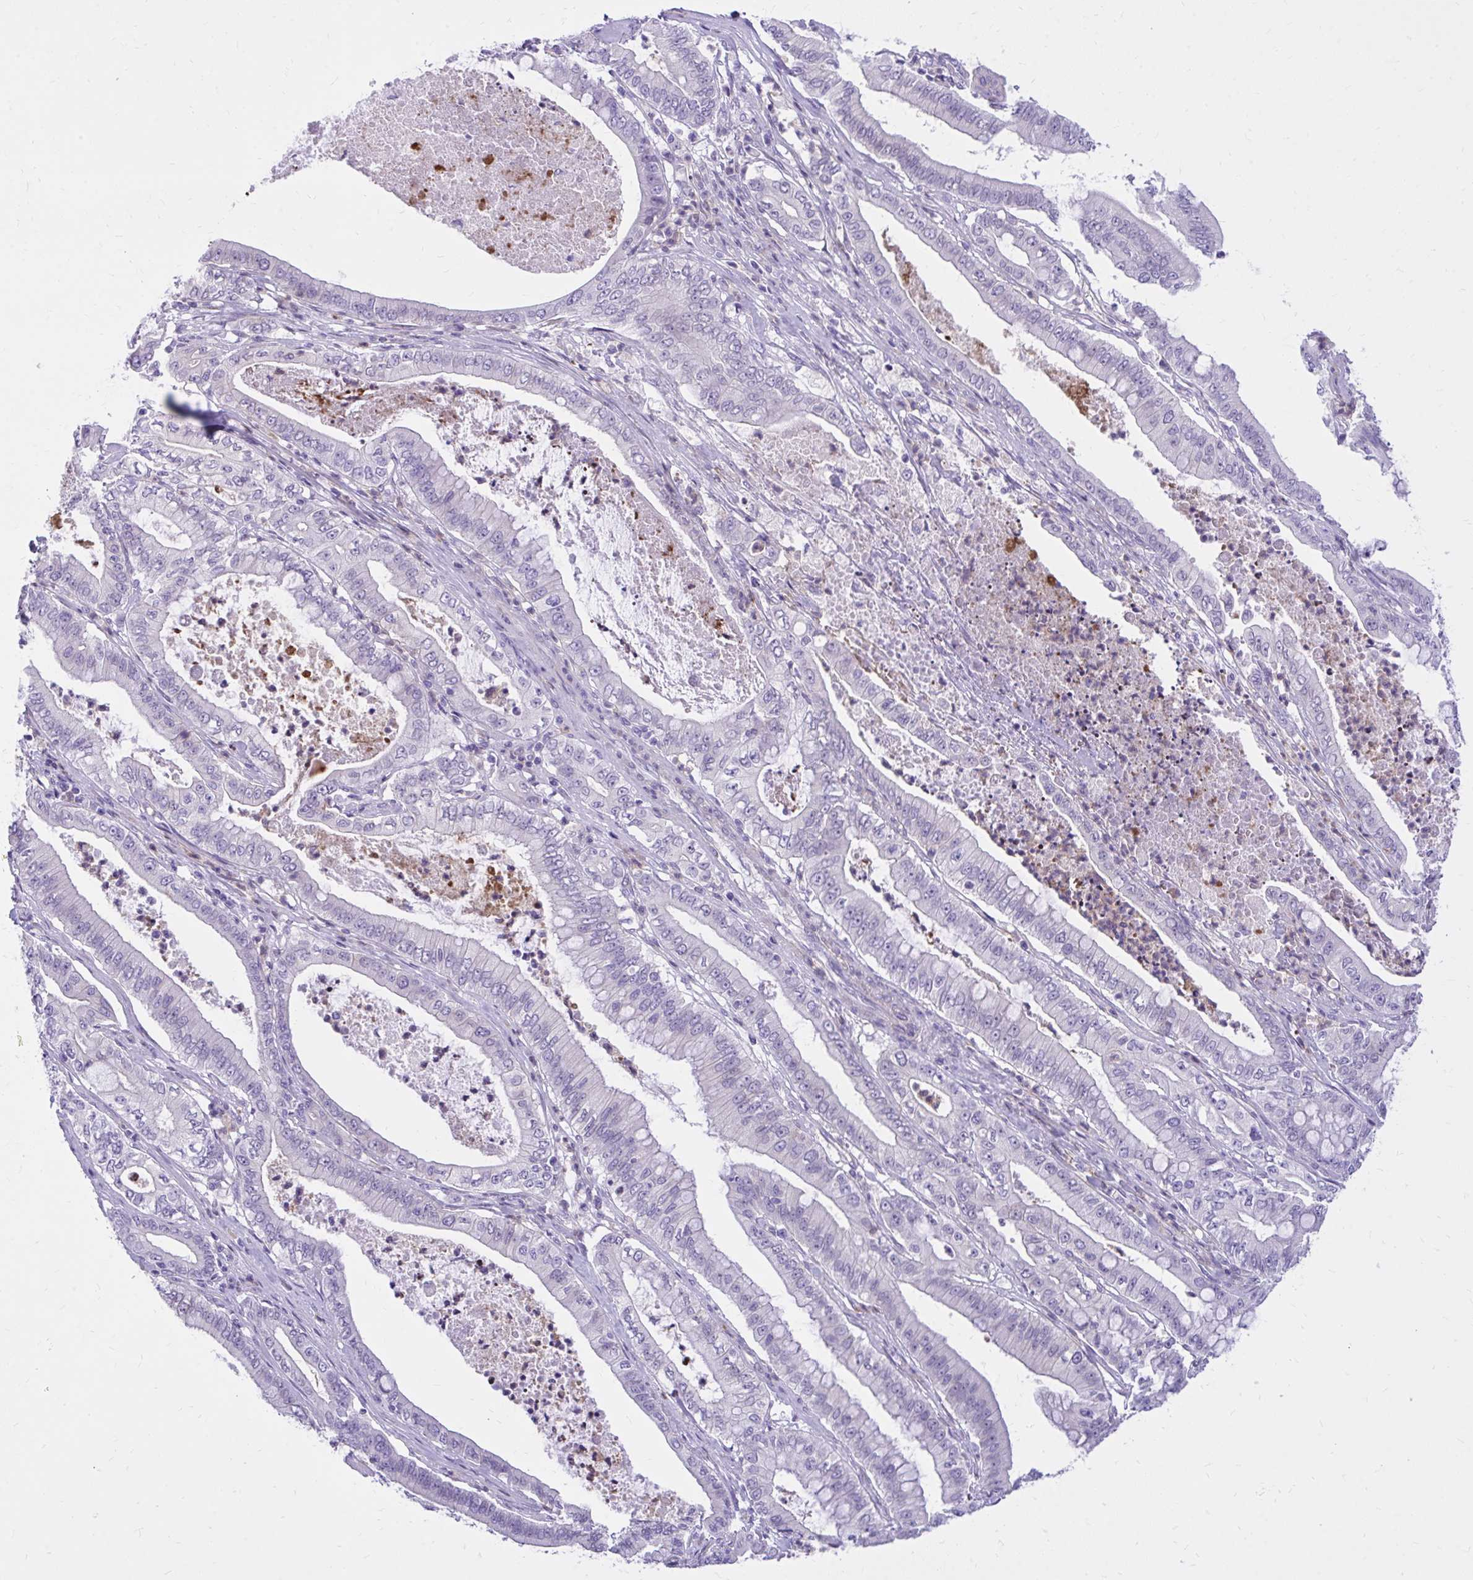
{"staining": {"intensity": "negative", "quantity": "none", "location": "none"}, "tissue": "pancreatic cancer", "cell_type": "Tumor cells", "image_type": "cancer", "snomed": [{"axis": "morphology", "description": "Adenocarcinoma, NOS"}, {"axis": "topography", "description": "Pancreas"}], "caption": "Pancreatic cancer (adenocarcinoma) was stained to show a protein in brown. There is no significant staining in tumor cells. Brightfield microscopy of IHC stained with DAB (3,3'-diaminobenzidine) (brown) and hematoxylin (blue), captured at high magnification.", "gene": "ADAMTSL1", "patient": {"sex": "male", "age": 71}}